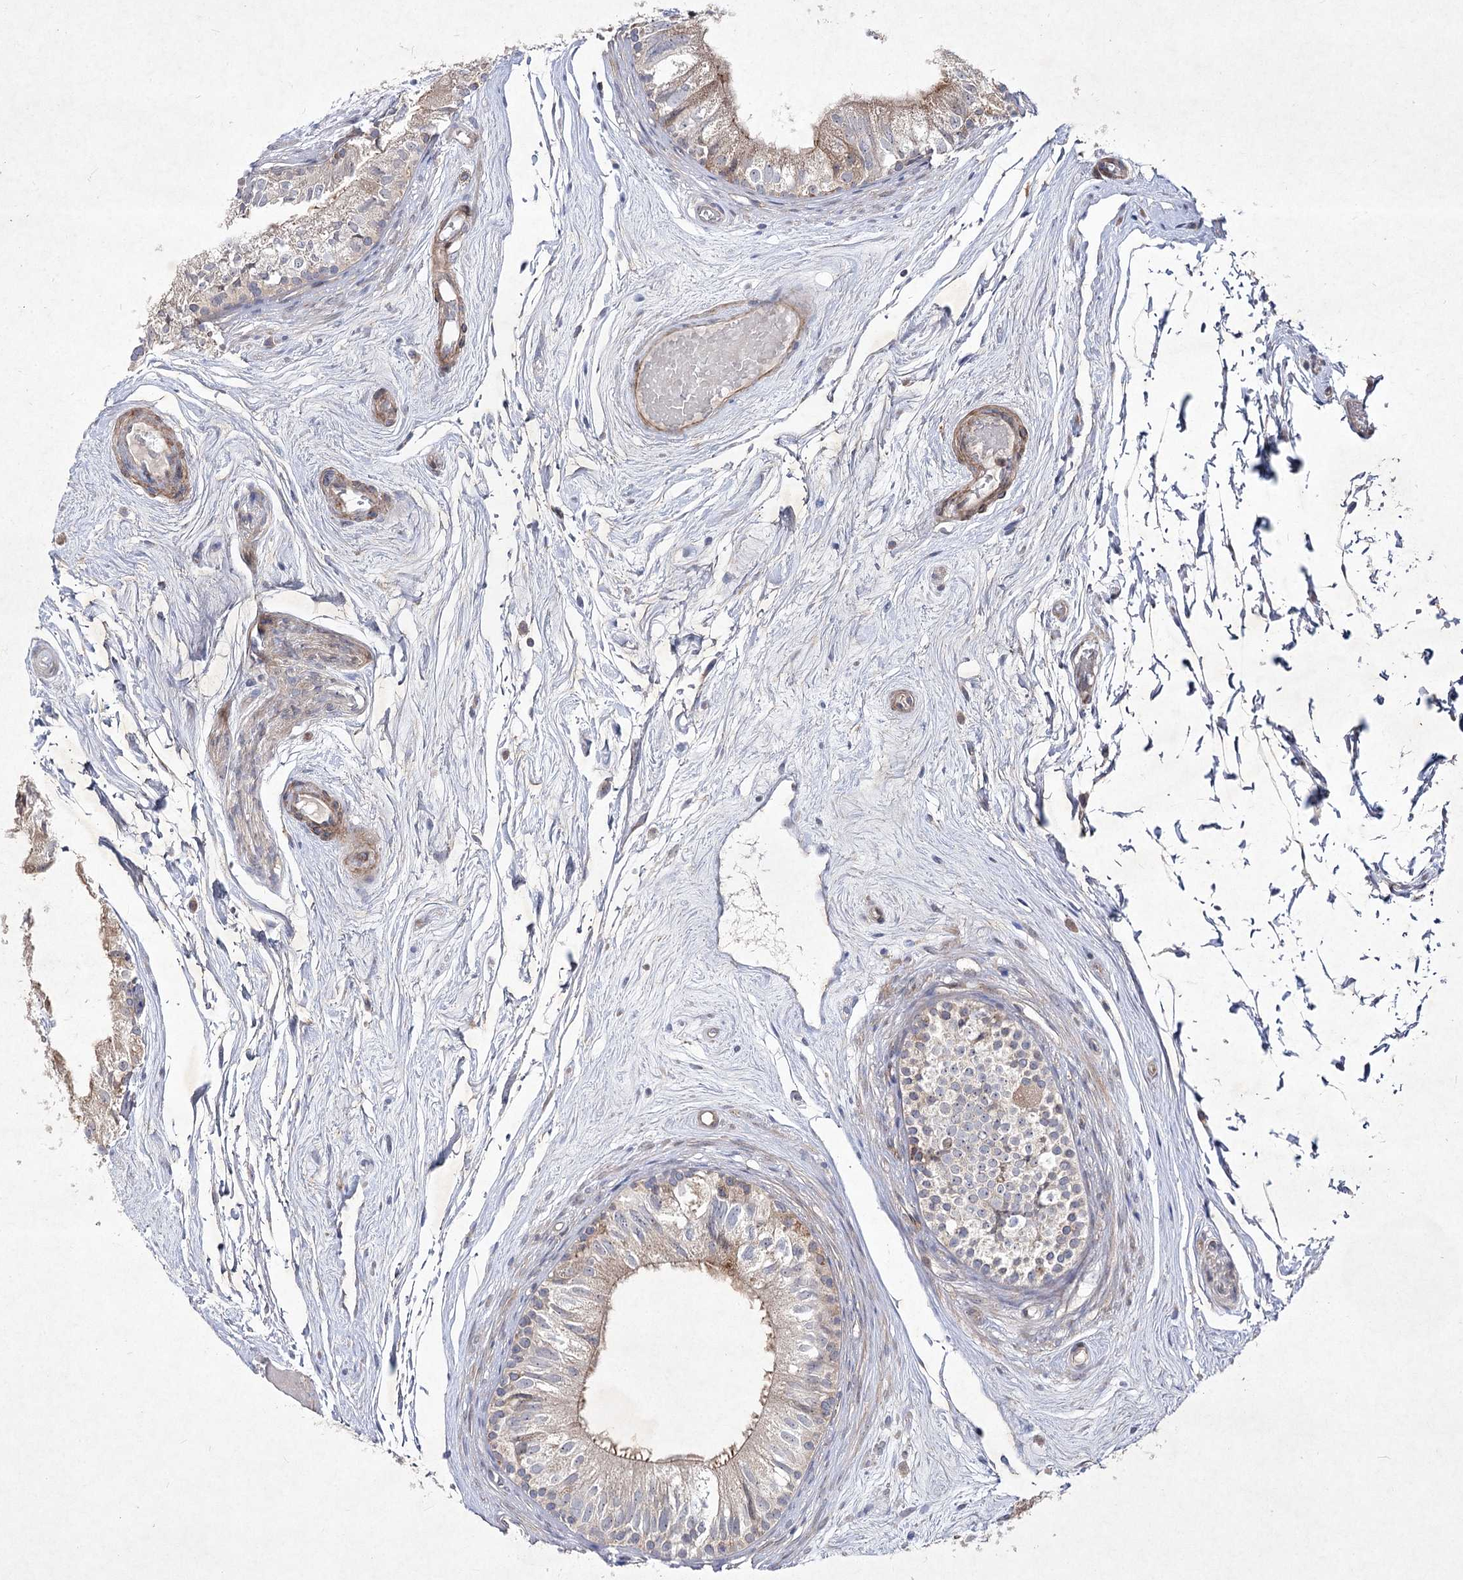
{"staining": {"intensity": "moderate", "quantity": "<25%", "location": "cytoplasmic/membranous"}, "tissue": "epididymis", "cell_type": "Glandular cells", "image_type": "normal", "snomed": [{"axis": "morphology", "description": "Normal tissue, NOS"}, {"axis": "topography", "description": "Epididymis"}], "caption": "IHC (DAB (3,3'-diaminobenzidine)) staining of benign epididymis reveals moderate cytoplasmic/membranous protein expression in approximately <25% of glandular cells. (brown staining indicates protein expression, while blue staining denotes nuclei).", "gene": "CIB2", "patient": {"sex": "male", "age": 79}}